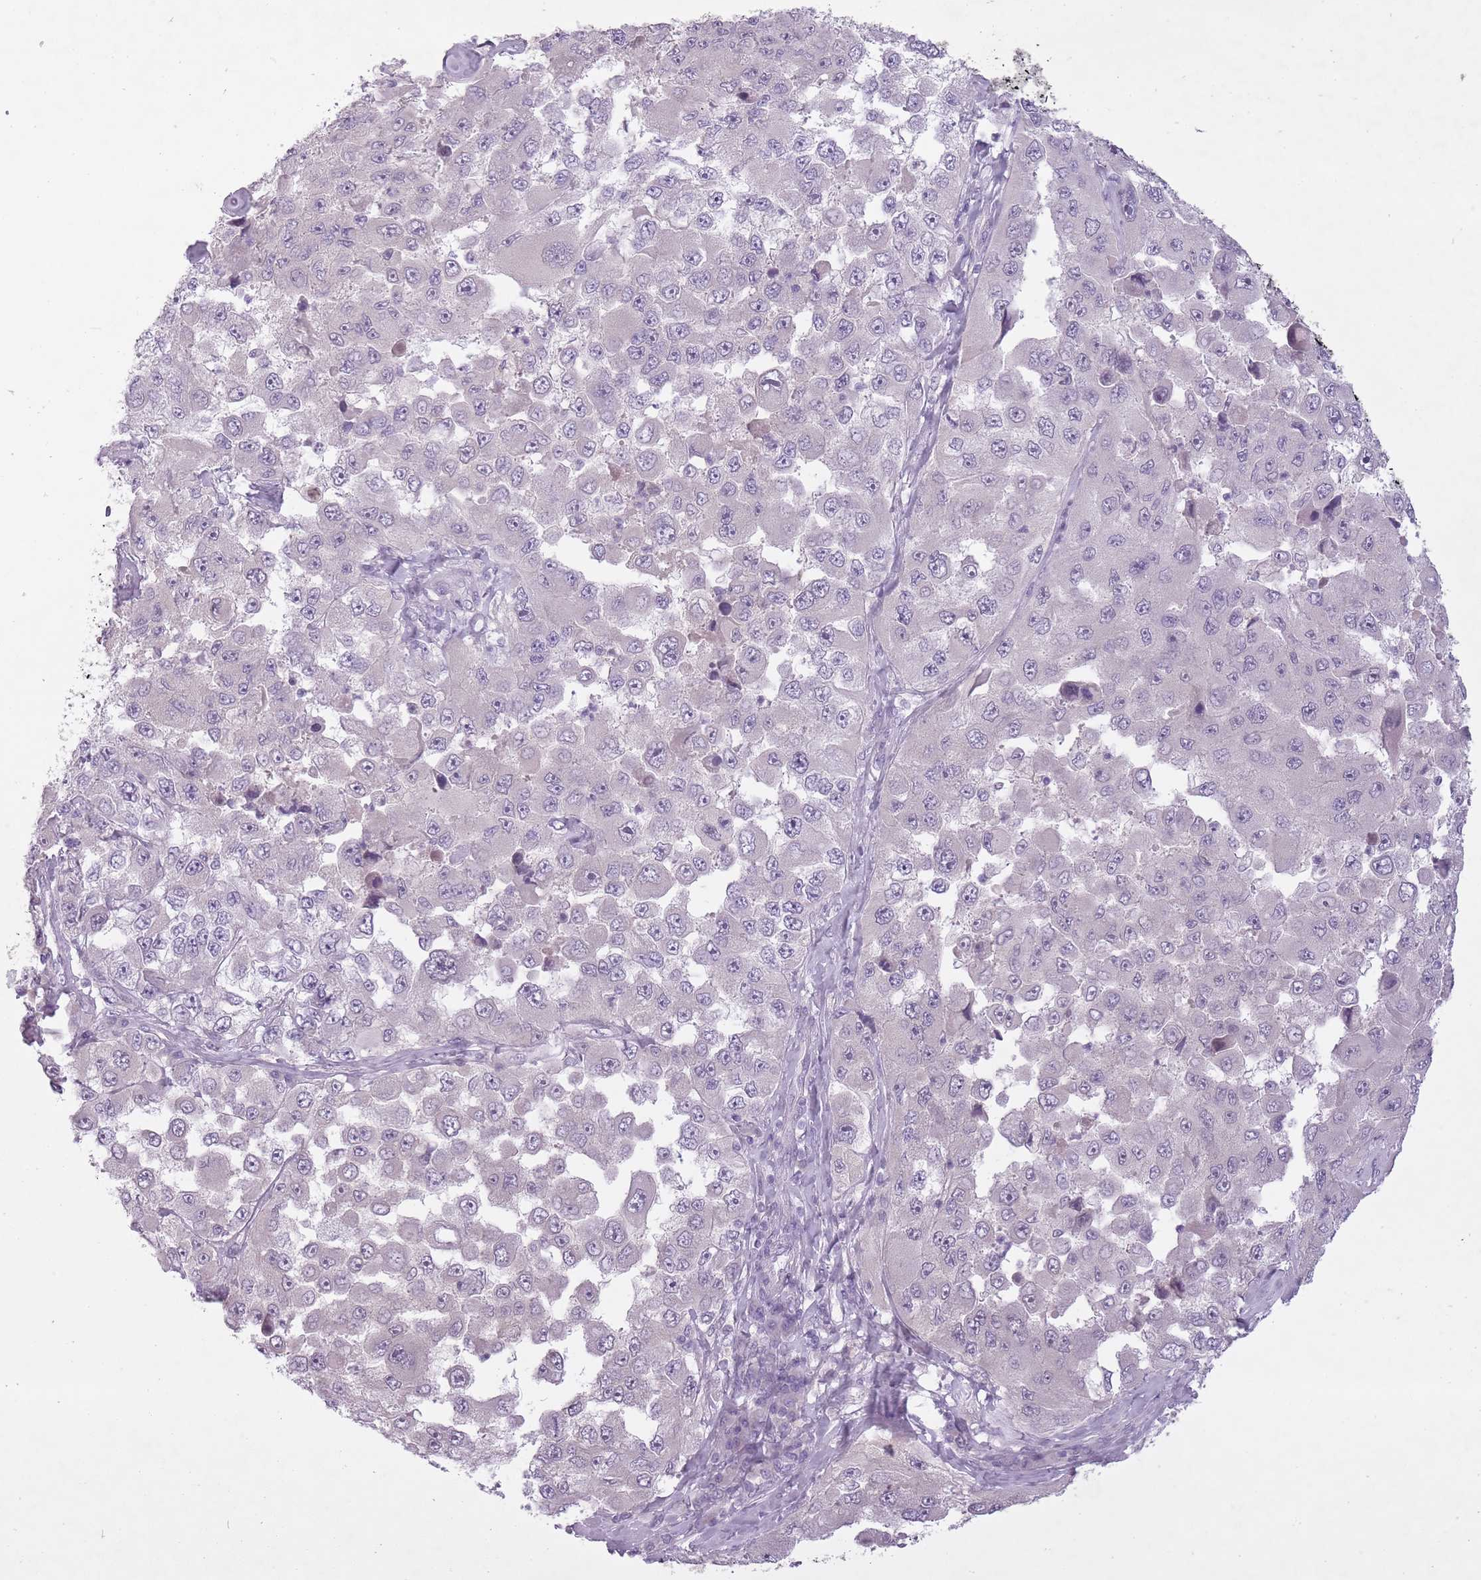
{"staining": {"intensity": "negative", "quantity": "none", "location": "none"}, "tissue": "melanoma", "cell_type": "Tumor cells", "image_type": "cancer", "snomed": [{"axis": "morphology", "description": "Malignant melanoma, Metastatic site"}, {"axis": "topography", "description": "Lymph node"}], "caption": "This is an immunohistochemistry (IHC) micrograph of melanoma. There is no positivity in tumor cells.", "gene": "FAM43B", "patient": {"sex": "male", "age": 62}}